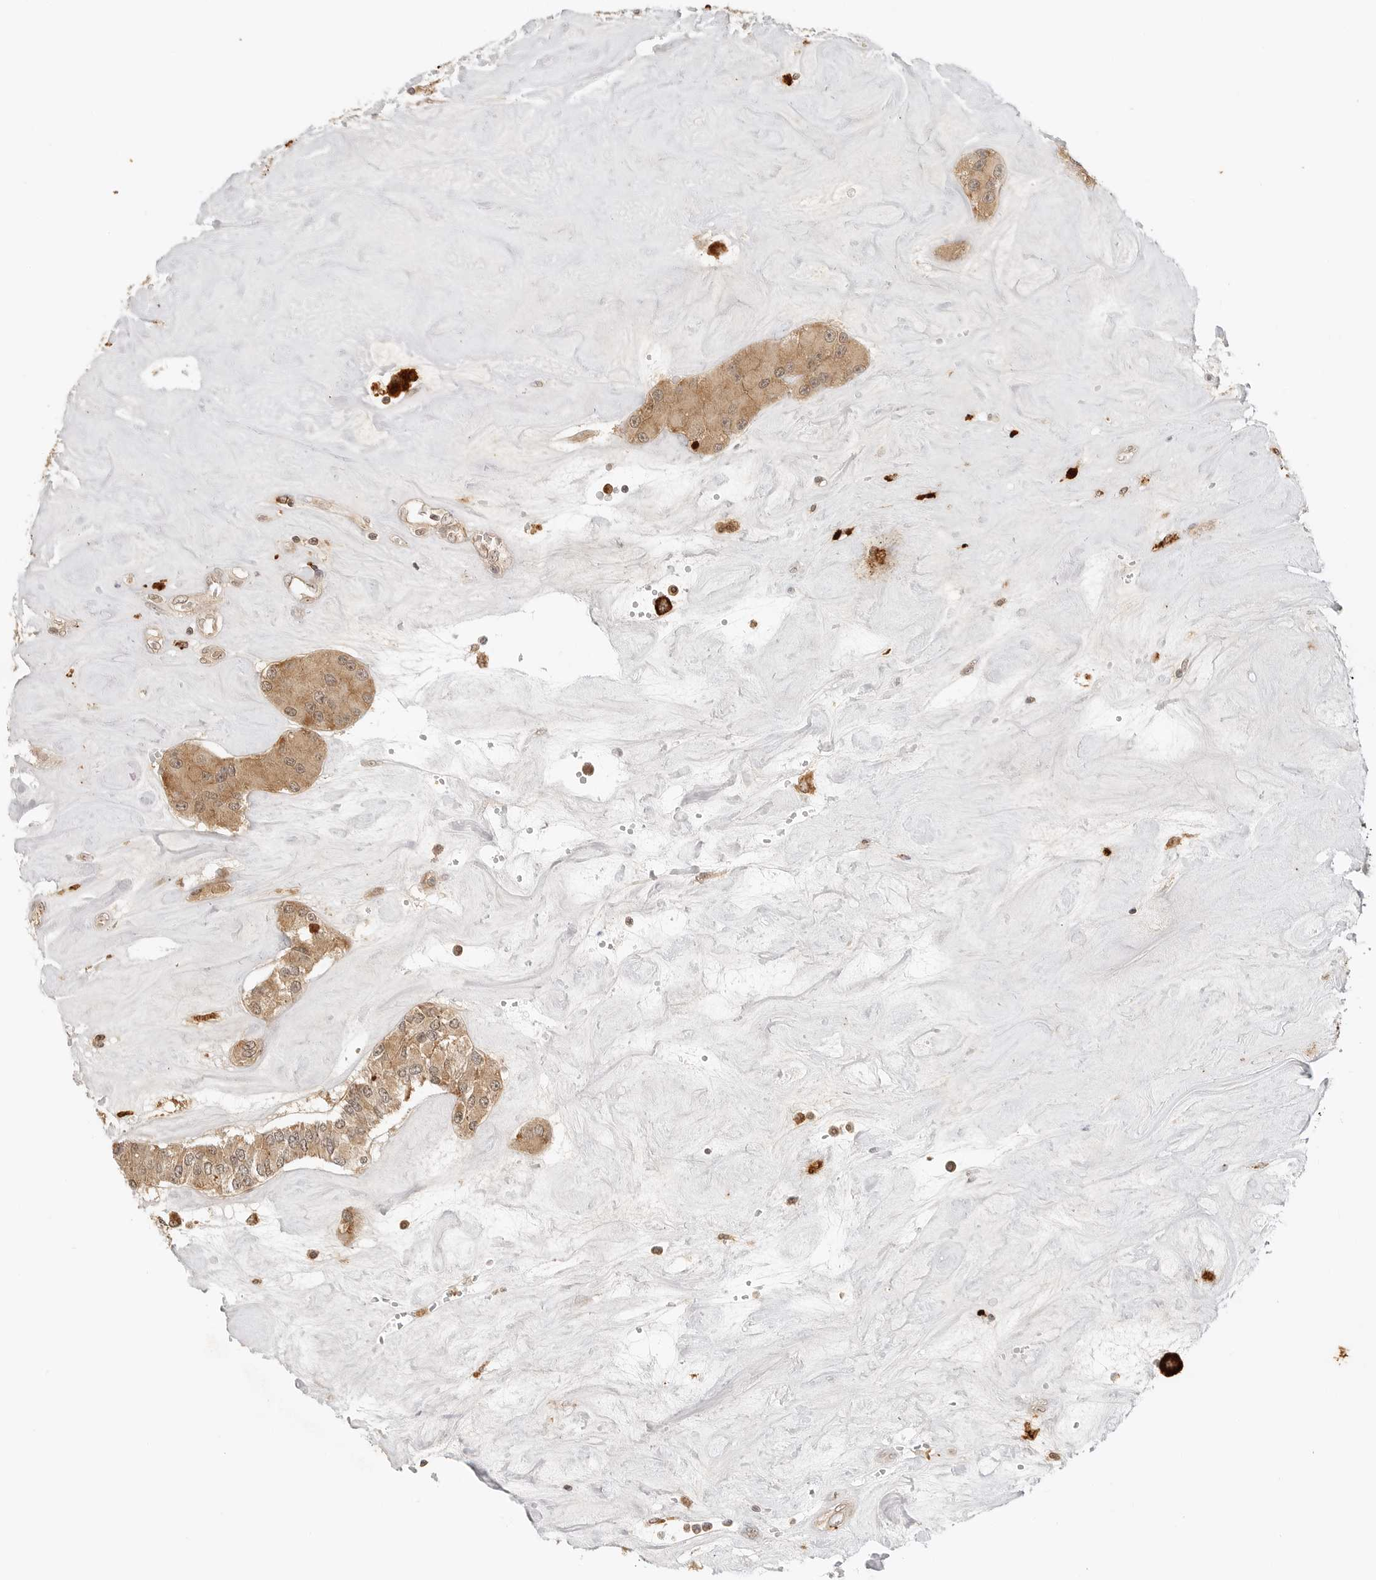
{"staining": {"intensity": "moderate", "quantity": ">75%", "location": "cytoplasmic/membranous"}, "tissue": "carcinoid", "cell_type": "Tumor cells", "image_type": "cancer", "snomed": [{"axis": "morphology", "description": "Carcinoid, malignant, NOS"}, {"axis": "topography", "description": "Pancreas"}], "caption": "Immunohistochemical staining of human malignant carcinoid displays medium levels of moderate cytoplasmic/membranous positivity in approximately >75% of tumor cells.", "gene": "EPHA1", "patient": {"sex": "male", "age": 41}}